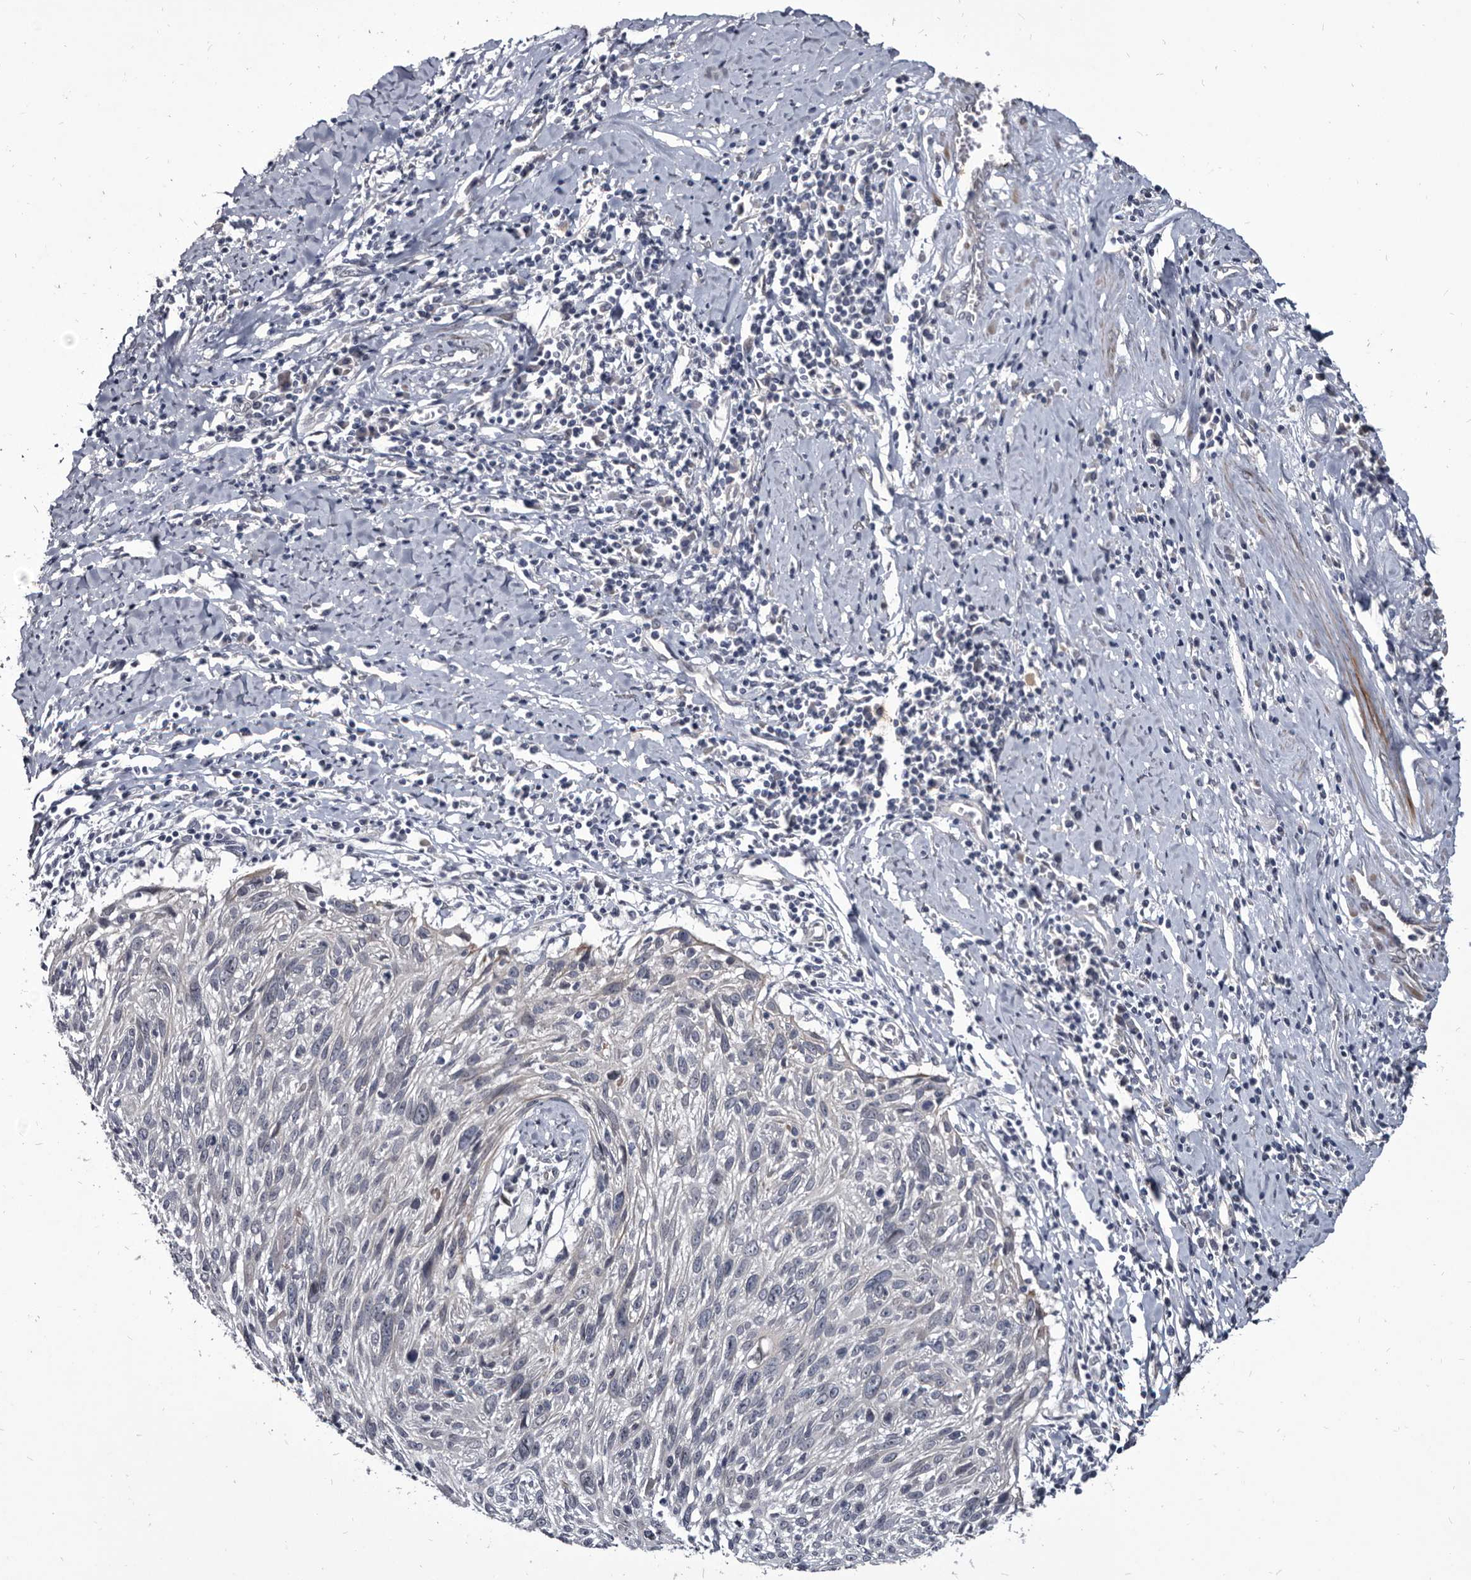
{"staining": {"intensity": "negative", "quantity": "none", "location": "none"}, "tissue": "cervical cancer", "cell_type": "Tumor cells", "image_type": "cancer", "snomed": [{"axis": "morphology", "description": "Squamous cell carcinoma, NOS"}, {"axis": "topography", "description": "Cervix"}], "caption": "This is a micrograph of immunohistochemistry staining of cervical cancer, which shows no expression in tumor cells. (DAB IHC visualized using brightfield microscopy, high magnification).", "gene": "PROM1", "patient": {"sex": "female", "age": 51}}